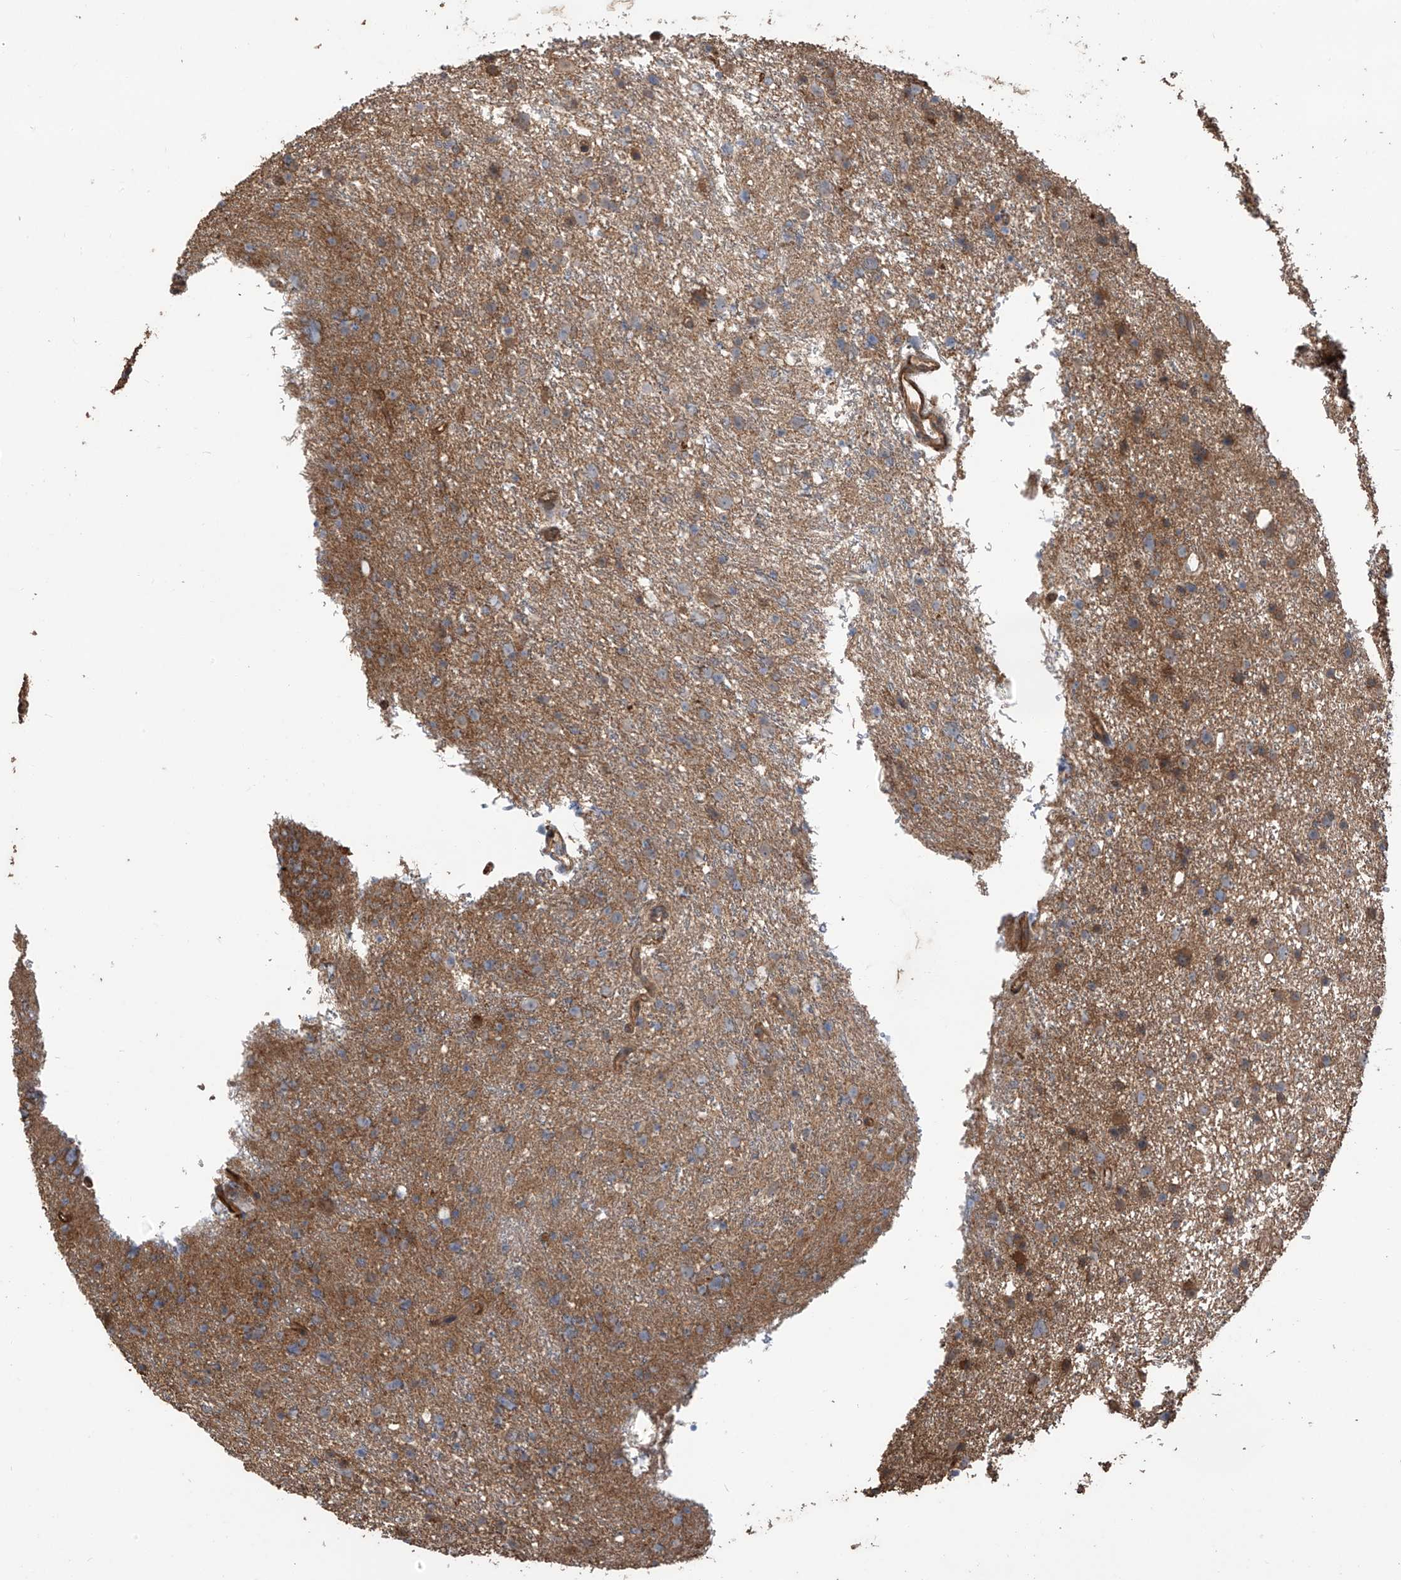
{"staining": {"intensity": "moderate", "quantity": "25%-75%", "location": "cytoplasmic/membranous"}, "tissue": "glioma", "cell_type": "Tumor cells", "image_type": "cancer", "snomed": [{"axis": "morphology", "description": "Glioma, malignant, Low grade"}, {"axis": "topography", "description": "Cerebral cortex"}], "caption": "Tumor cells demonstrate medium levels of moderate cytoplasmic/membranous positivity in approximately 25%-75% of cells in human glioma.", "gene": "AGBL5", "patient": {"sex": "female", "age": 39}}